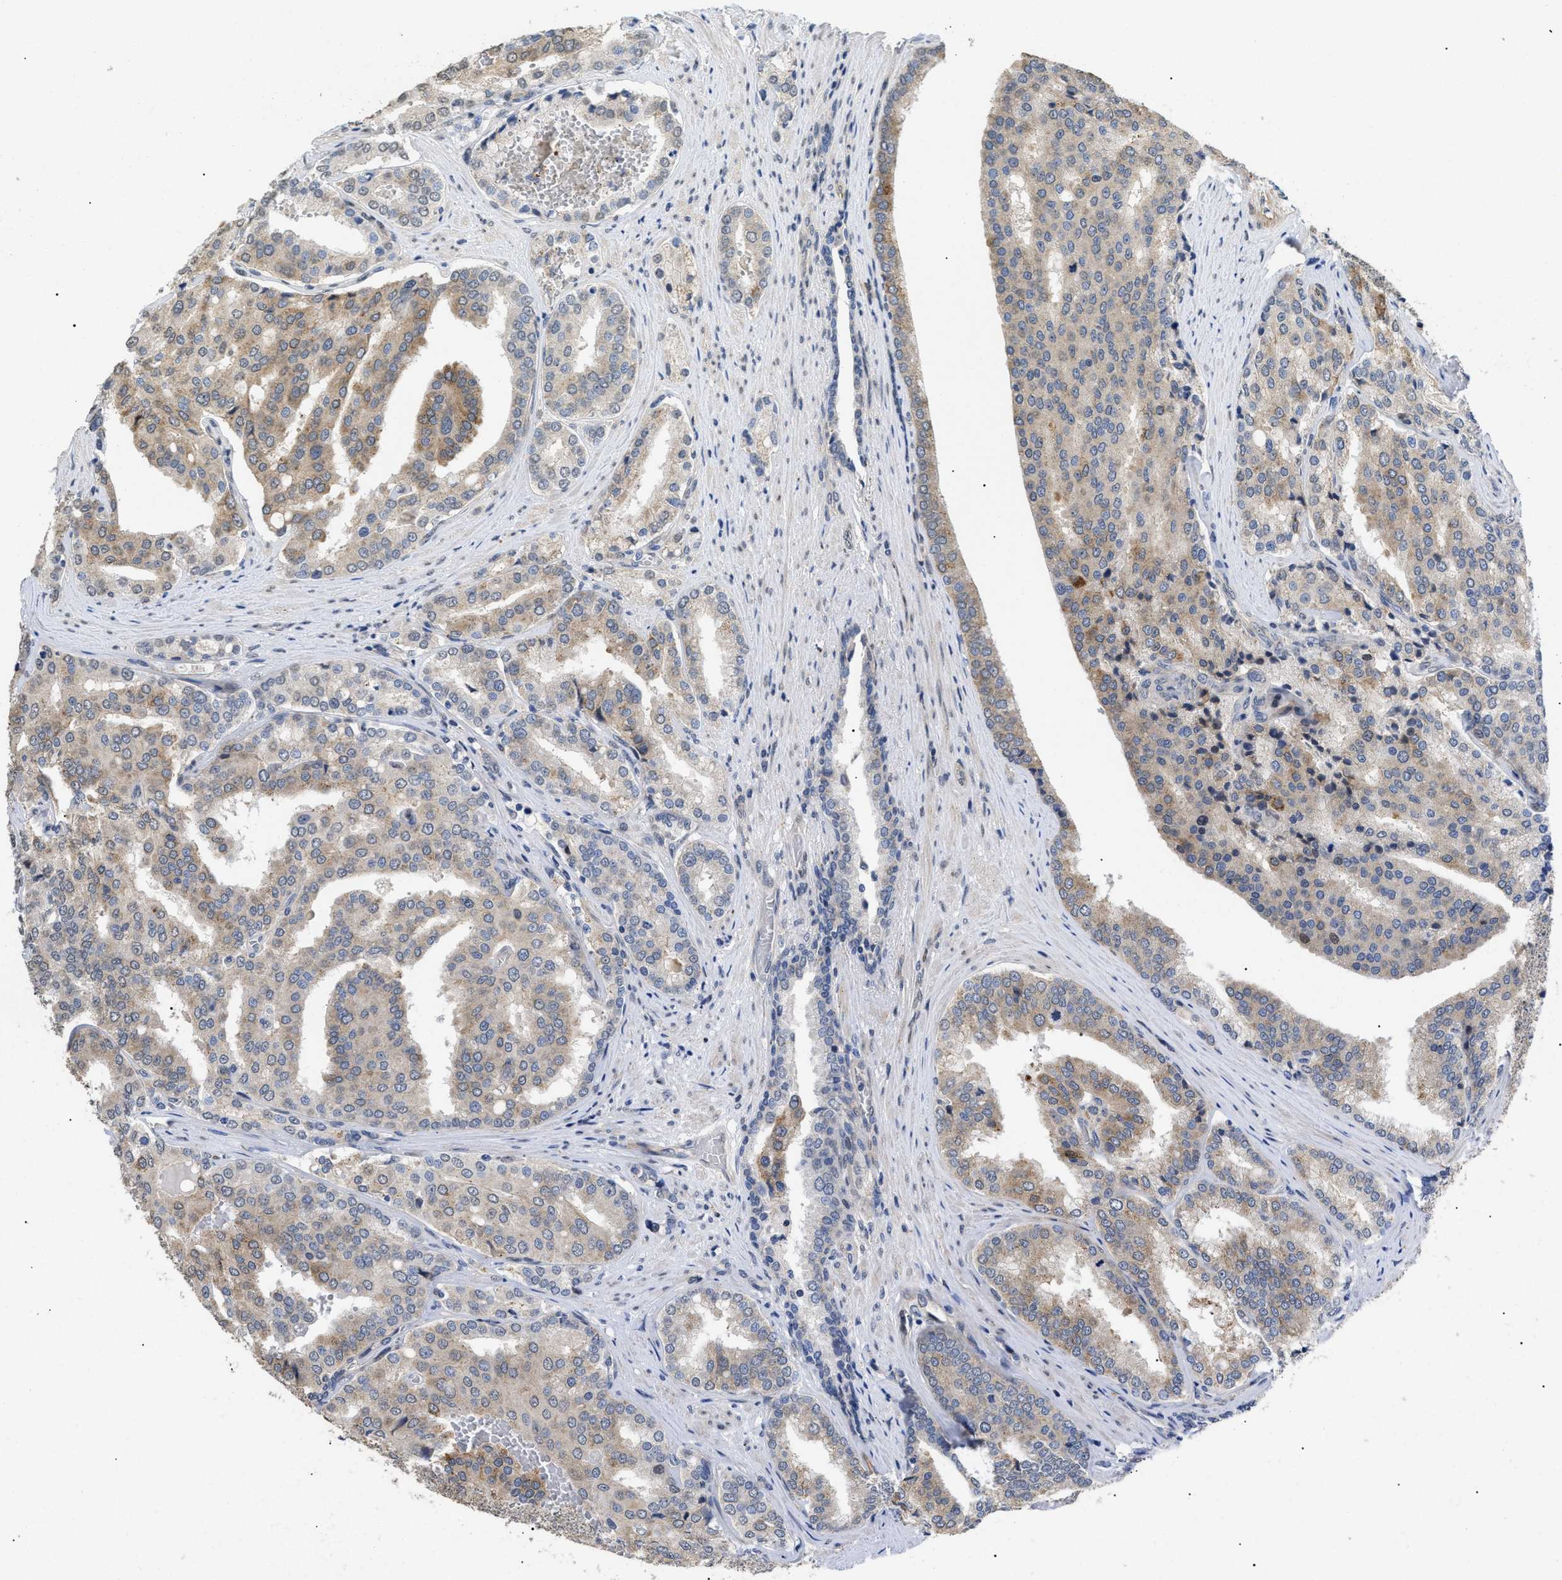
{"staining": {"intensity": "weak", "quantity": ">75%", "location": "cytoplasmic/membranous"}, "tissue": "prostate cancer", "cell_type": "Tumor cells", "image_type": "cancer", "snomed": [{"axis": "morphology", "description": "Adenocarcinoma, High grade"}, {"axis": "topography", "description": "Prostate"}], "caption": "High-power microscopy captured an IHC micrograph of prostate cancer (high-grade adenocarcinoma), revealing weak cytoplasmic/membranous staining in about >75% of tumor cells.", "gene": "SFXN5", "patient": {"sex": "male", "age": 50}}